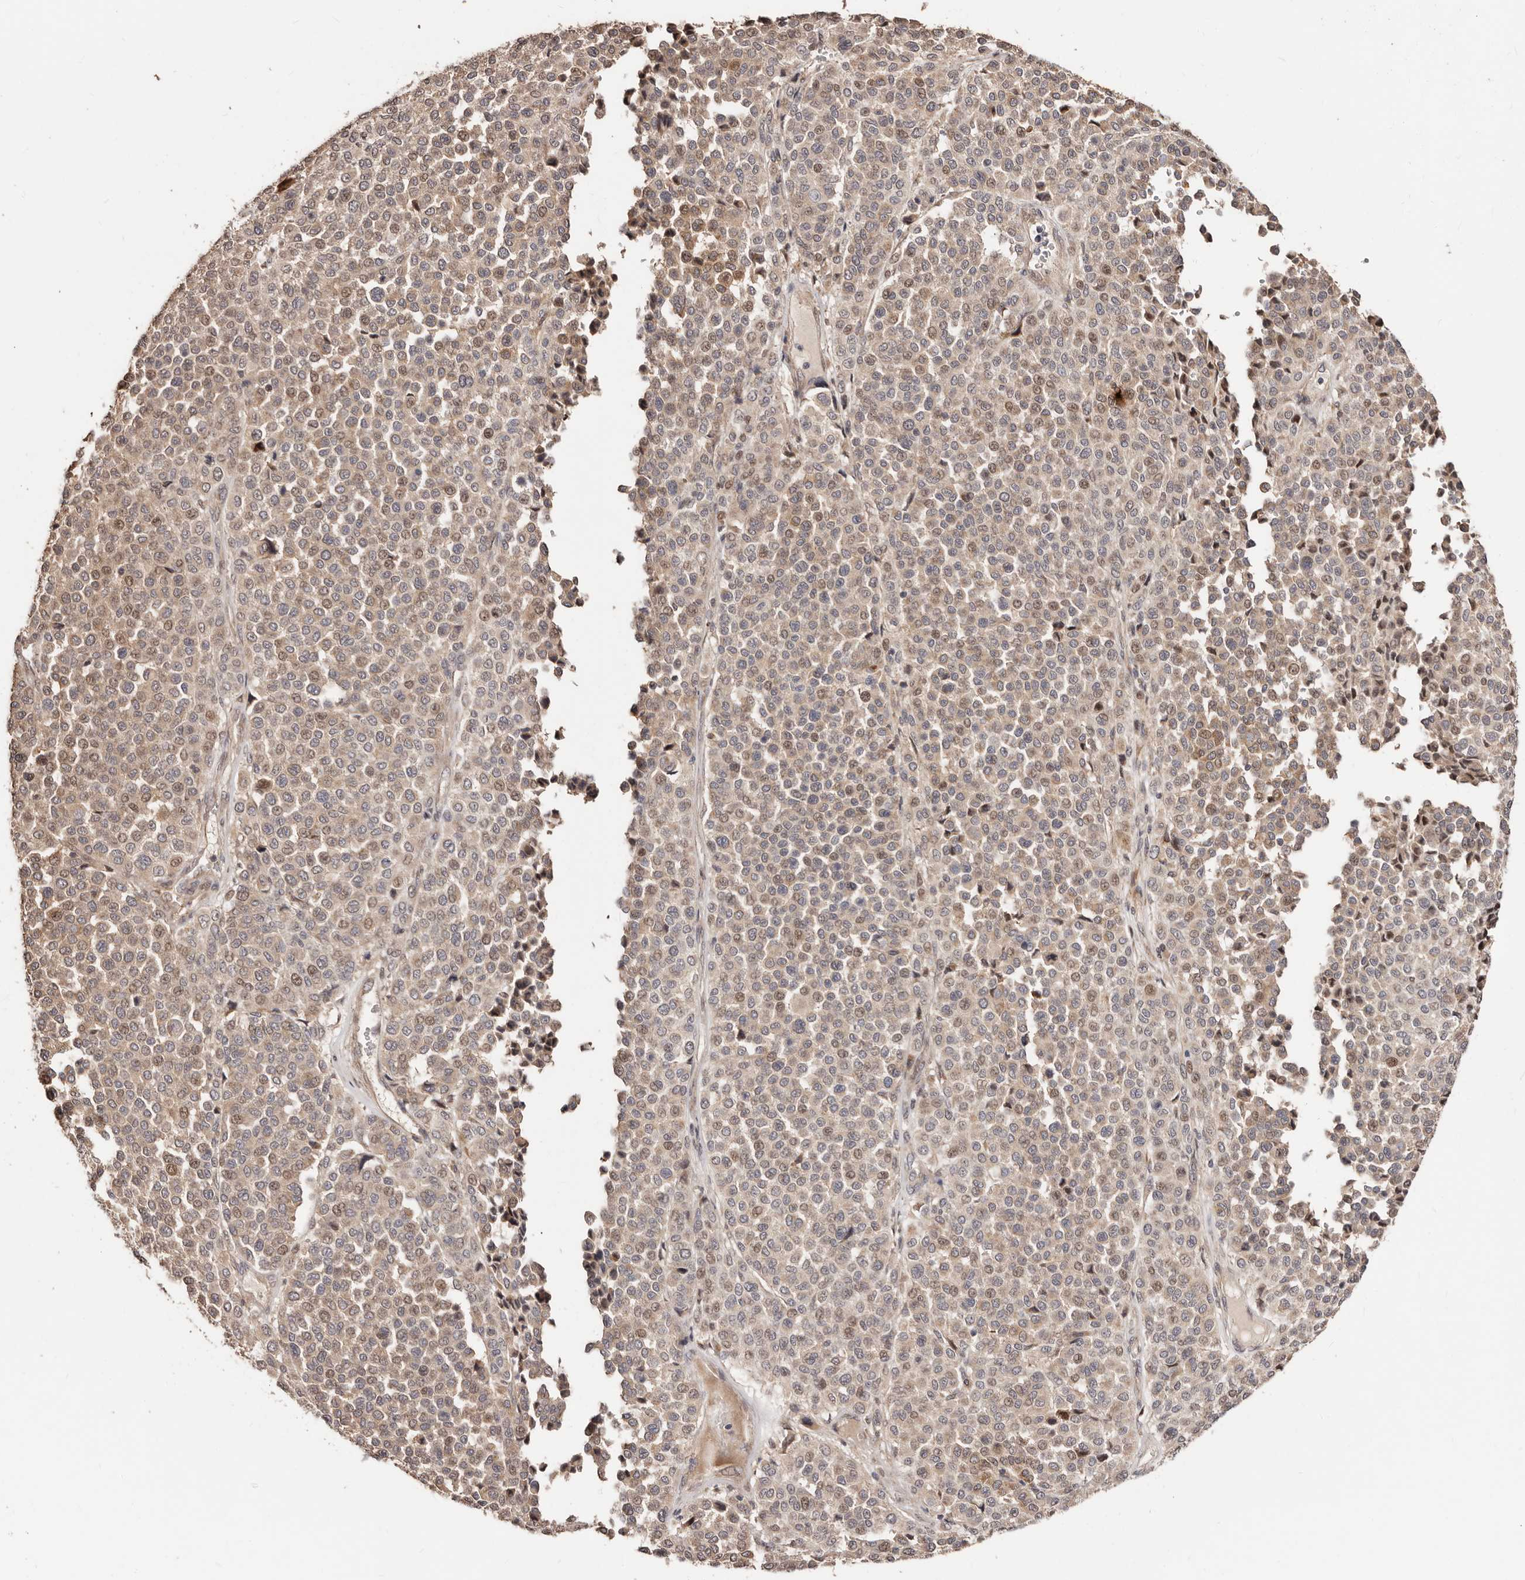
{"staining": {"intensity": "weak", "quantity": "25%-75%", "location": "cytoplasmic/membranous,nuclear"}, "tissue": "melanoma", "cell_type": "Tumor cells", "image_type": "cancer", "snomed": [{"axis": "morphology", "description": "Malignant melanoma, Metastatic site"}, {"axis": "topography", "description": "Pancreas"}], "caption": "Approximately 25%-75% of tumor cells in human malignant melanoma (metastatic site) show weak cytoplasmic/membranous and nuclear protein staining as visualized by brown immunohistochemical staining.", "gene": "APOL6", "patient": {"sex": "female", "age": 30}}